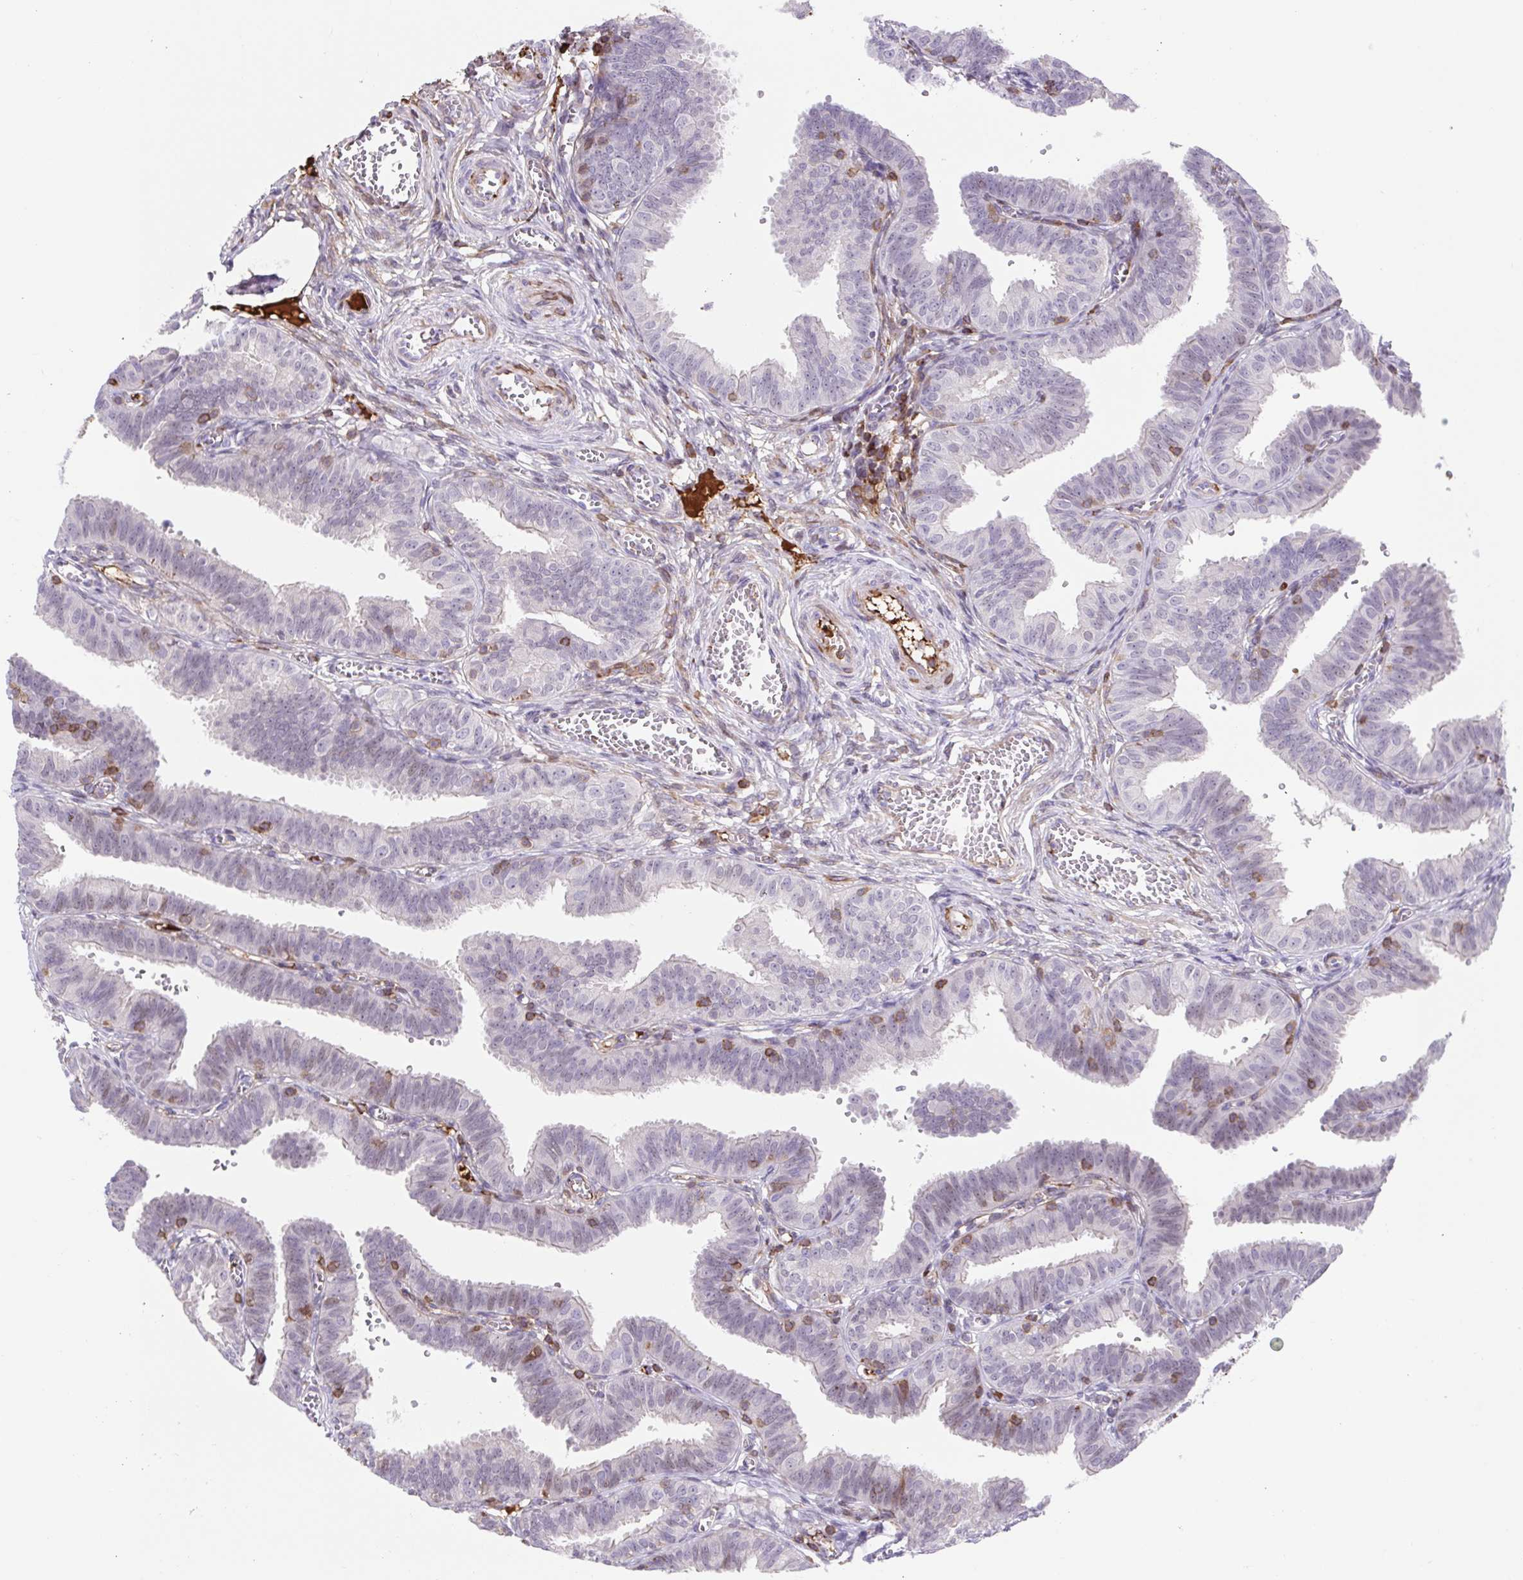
{"staining": {"intensity": "weak", "quantity": "<25%", "location": "cytoplasmic/membranous"}, "tissue": "fallopian tube", "cell_type": "Glandular cells", "image_type": "normal", "snomed": [{"axis": "morphology", "description": "Normal tissue, NOS"}, {"axis": "topography", "description": "Fallopian tube"}], "caption": "A high-resolution histopathology image shows IHC staining of normal fallopian tube, which demonstrates no significant staining in glandular cells. (DAB (3,3'-diaminobenzidine) immunohistochemistry with hematoxylin counter stain).", "gene": "TPRG1", "patient": {"sex": "female", "age": 25}}